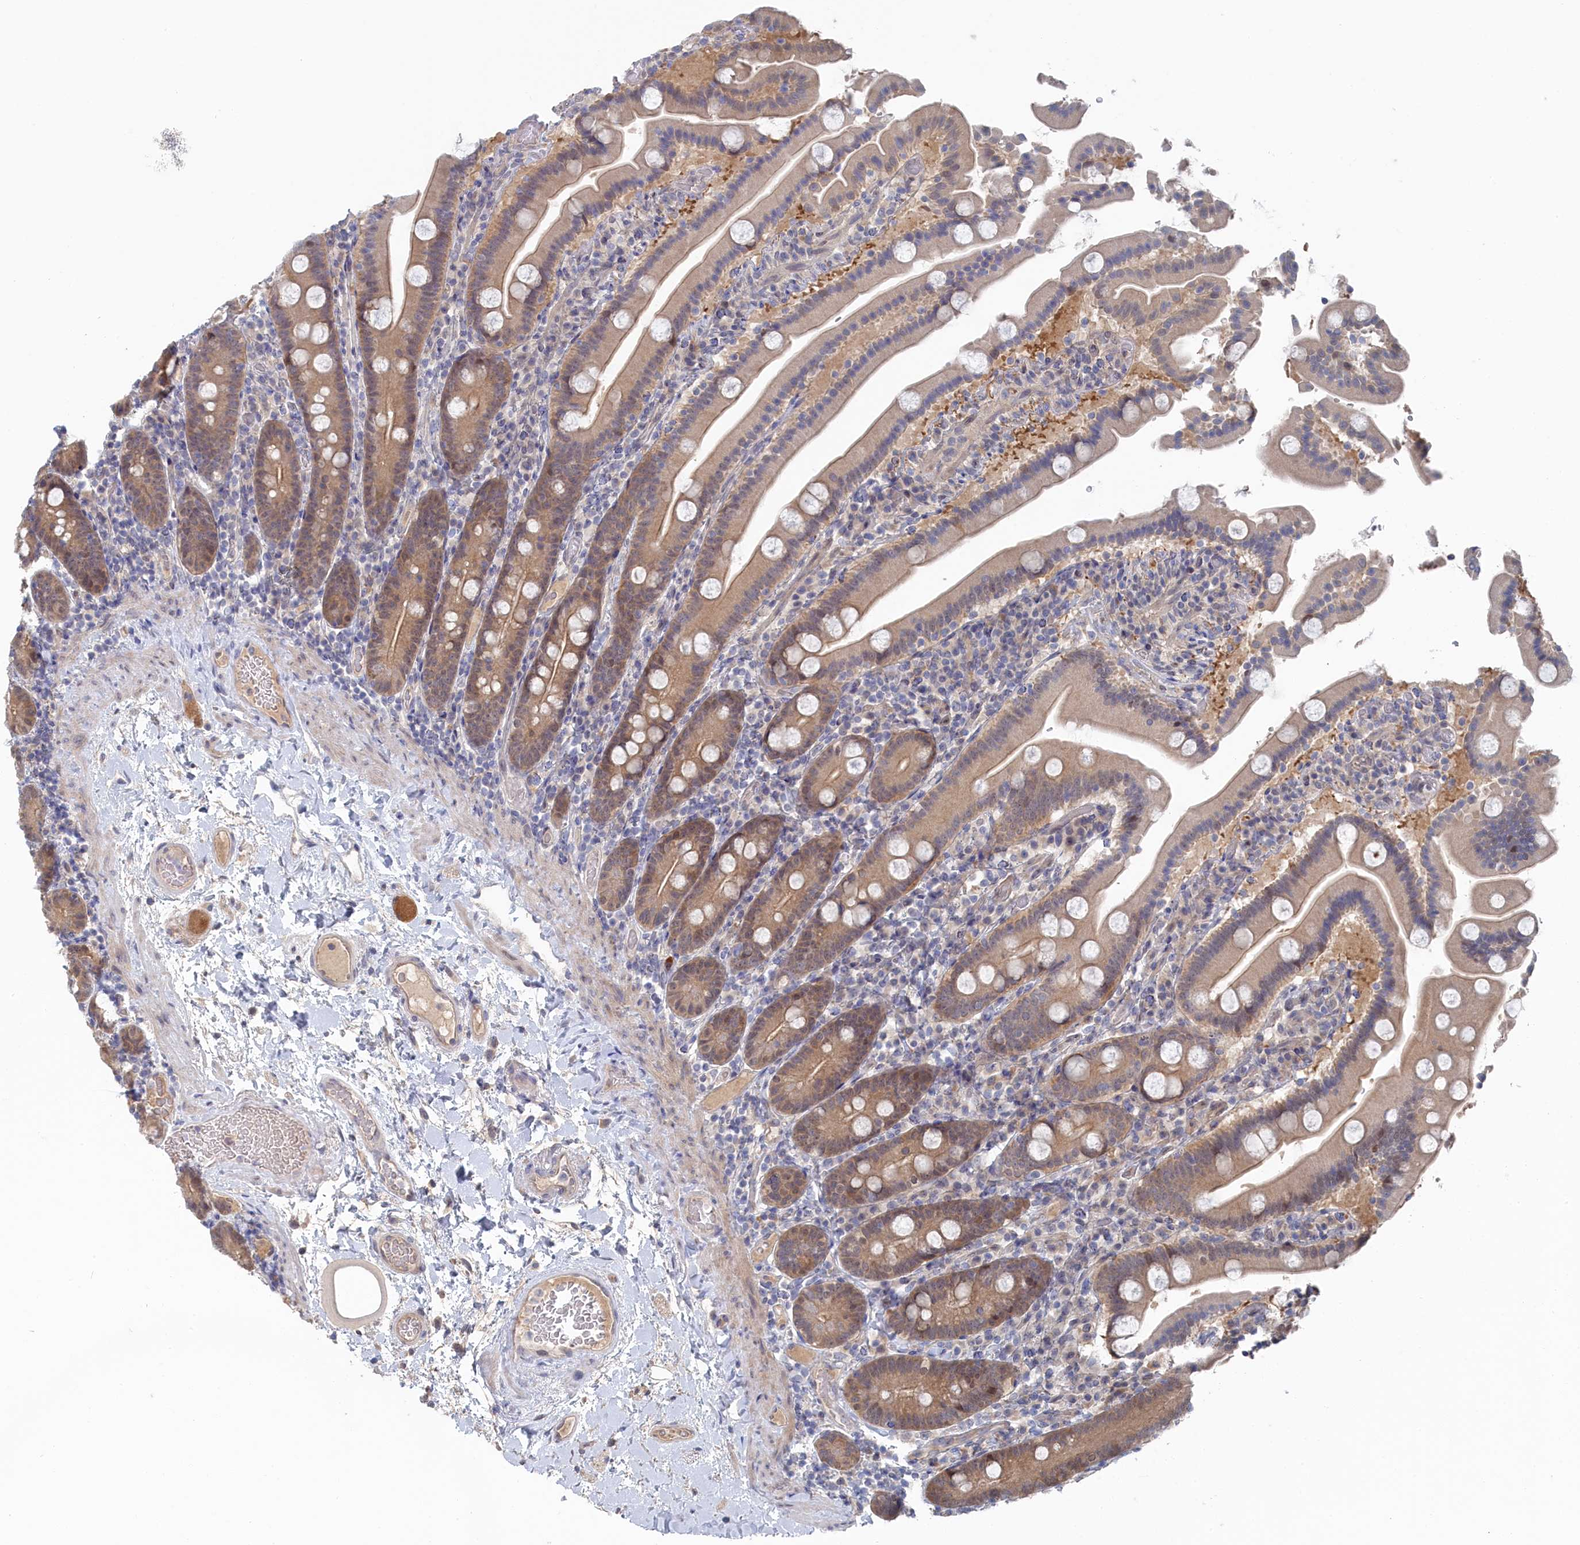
{"staining": {"intensity": "moderate", "quantity": "25%-75%", "location": "cytoplasmic/membranous"}, "tissue": "duodenum", "cell_type": "Glandular cells", "image_type": "normal", "snomed": [{"axis": "morphology", "description": "Normal tissue, NOS"}, {"axis": "topography", "description": "Duodenum"}], "caption": "Moderate cytoplasmic/membranous protein positivity is seen in about 25%-75% of glandular cells in duodenum.", "gene": "IRGQ", "patient": {"sex": "male", "age": 55}}